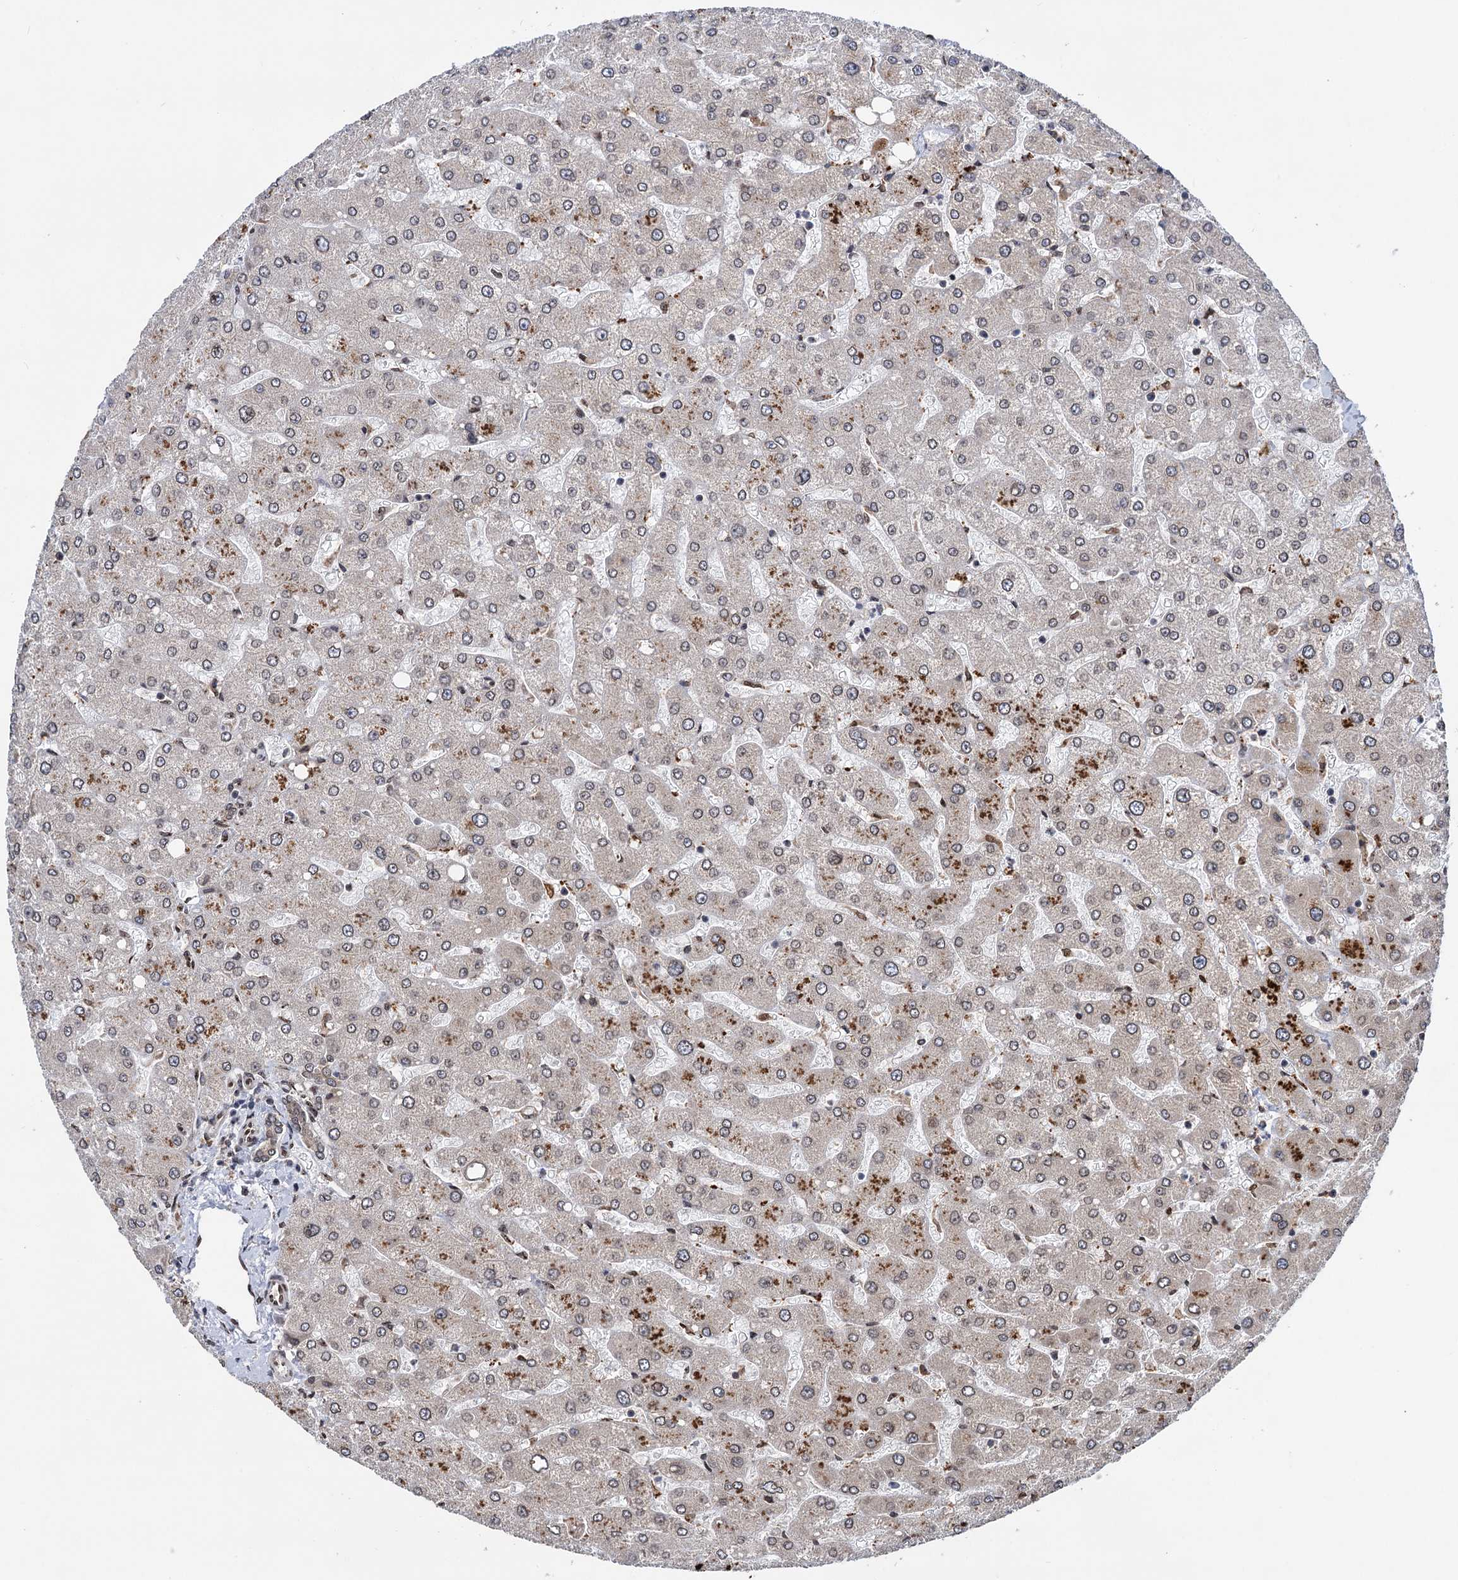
{"staining": {"intensity": "weak", "quantity": "25%-75%", "location": "cytoplasmic/membranous"}, "tissue": "liver", "cell_type": "Cholangiocytes", "image_type": "normal", "snomed": [{"axis": "morphology", "description": "Normal tissue, NOS"}, {"axis": "topography", "description": "Liver"}], "caption": "Immunohistochemistry (DAB (3,3'-diaminobenzidine)) staining of benign liver displays weak cytoplasmic/membranous protein staining in about 25%-75% of cholangiocytes.", "gene": "MESD", "patient": {"sex": "male", "age": 55}}